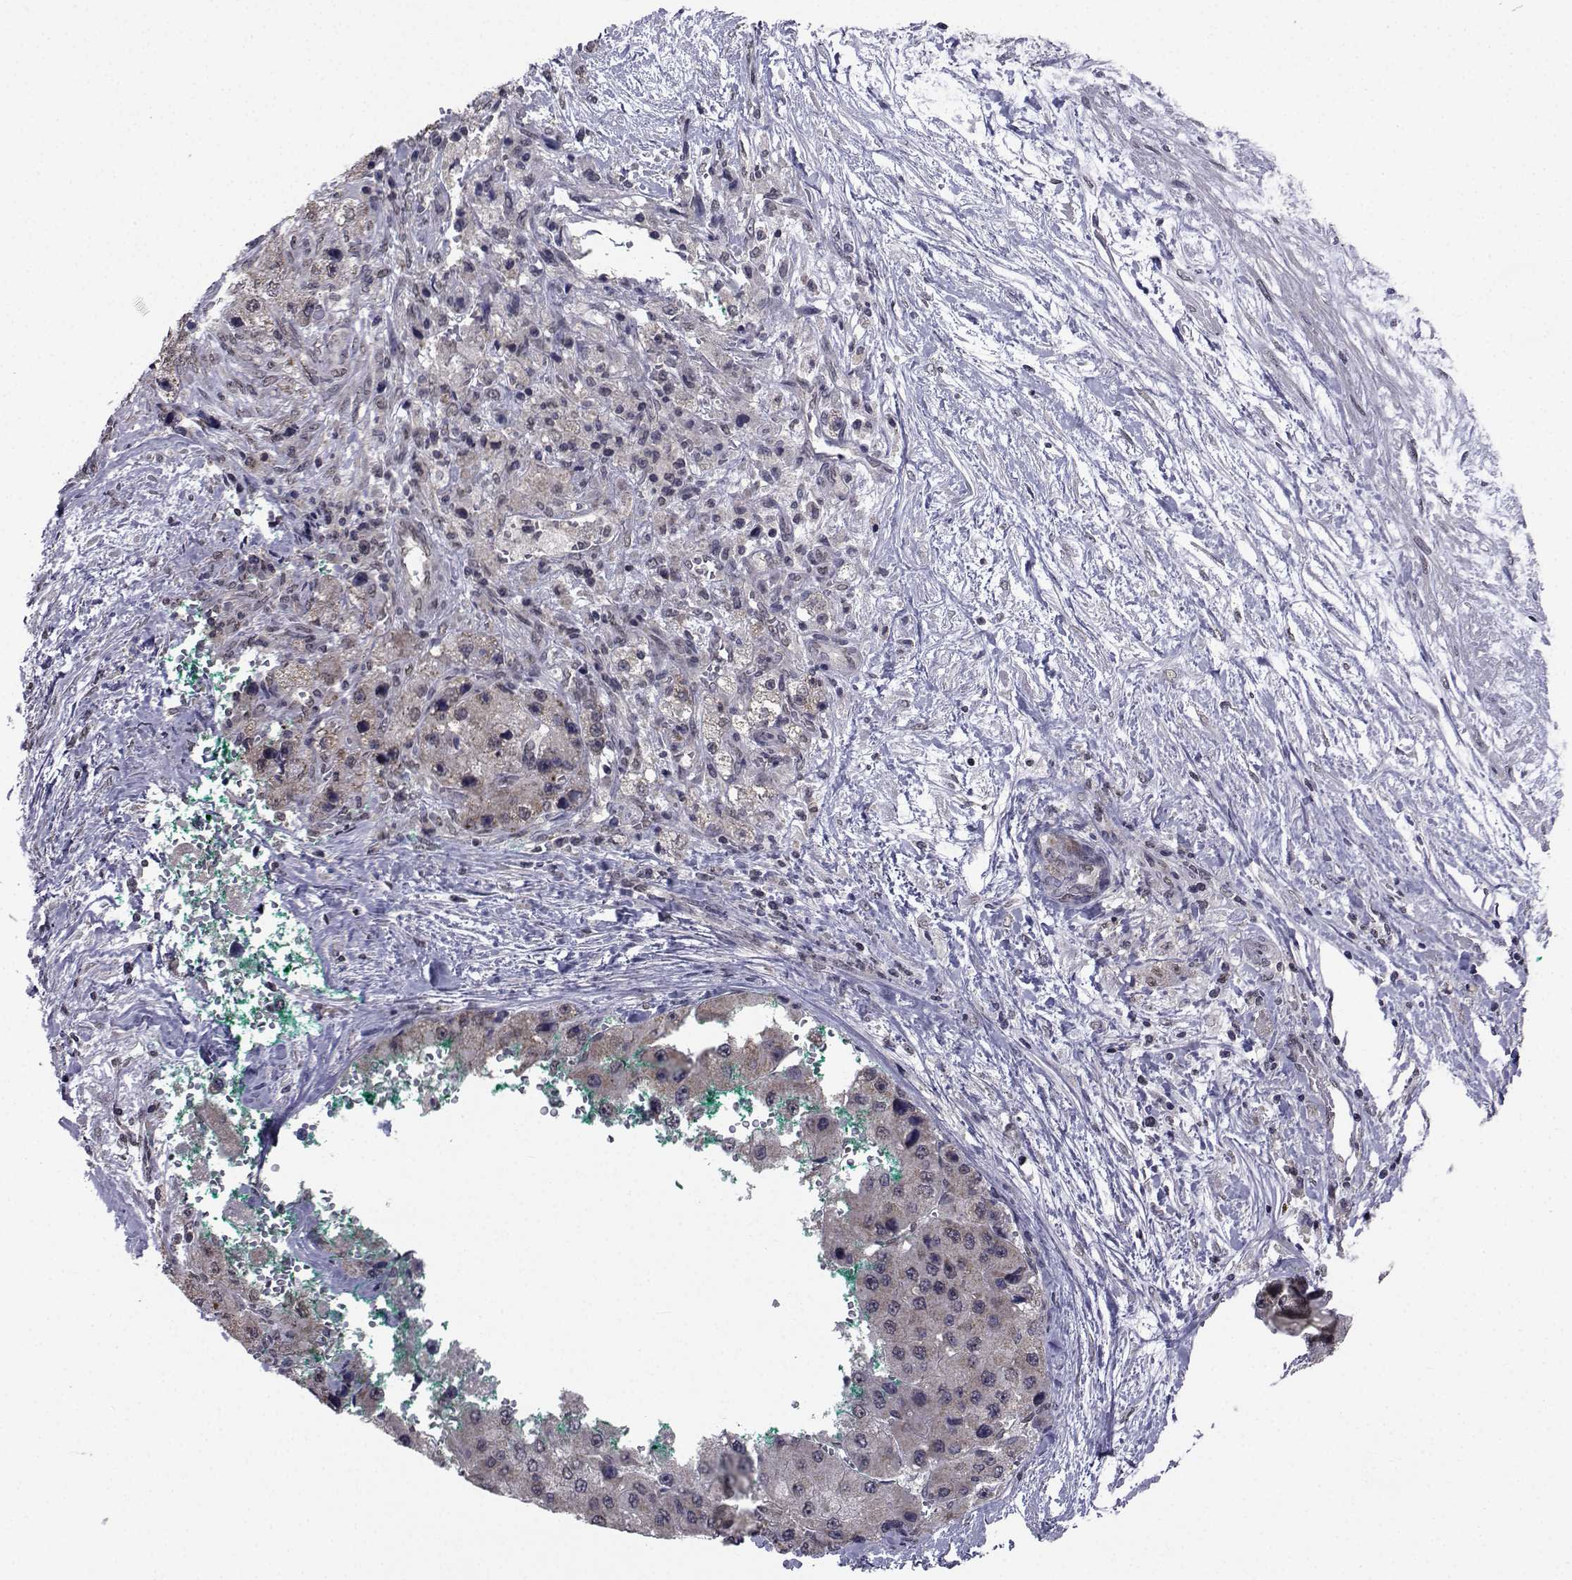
{"staining": {"intensity": "weak", "quantity": "25%-75%", "location": "cytoplasmic/membranous"}, "tissue": "liver cancer", "cell_type": "Tumor cells", "image_type": "cancer", "snomed": [{"axis": "morphology", "description": "Carcinoma, Hepatocellular, NOS"}, {"axis": "topography", "description": "Liver"}], "caption": "Immunohistochemical staining of human hepatocellular carcinoma (liver) demonstrates low levels of weak cytoplasmic/membranous protein positivity in approximately 25%-75% of tumor cells.", "gene": "CYP2S1", "patient": {"sex": "female", "age": 73}}